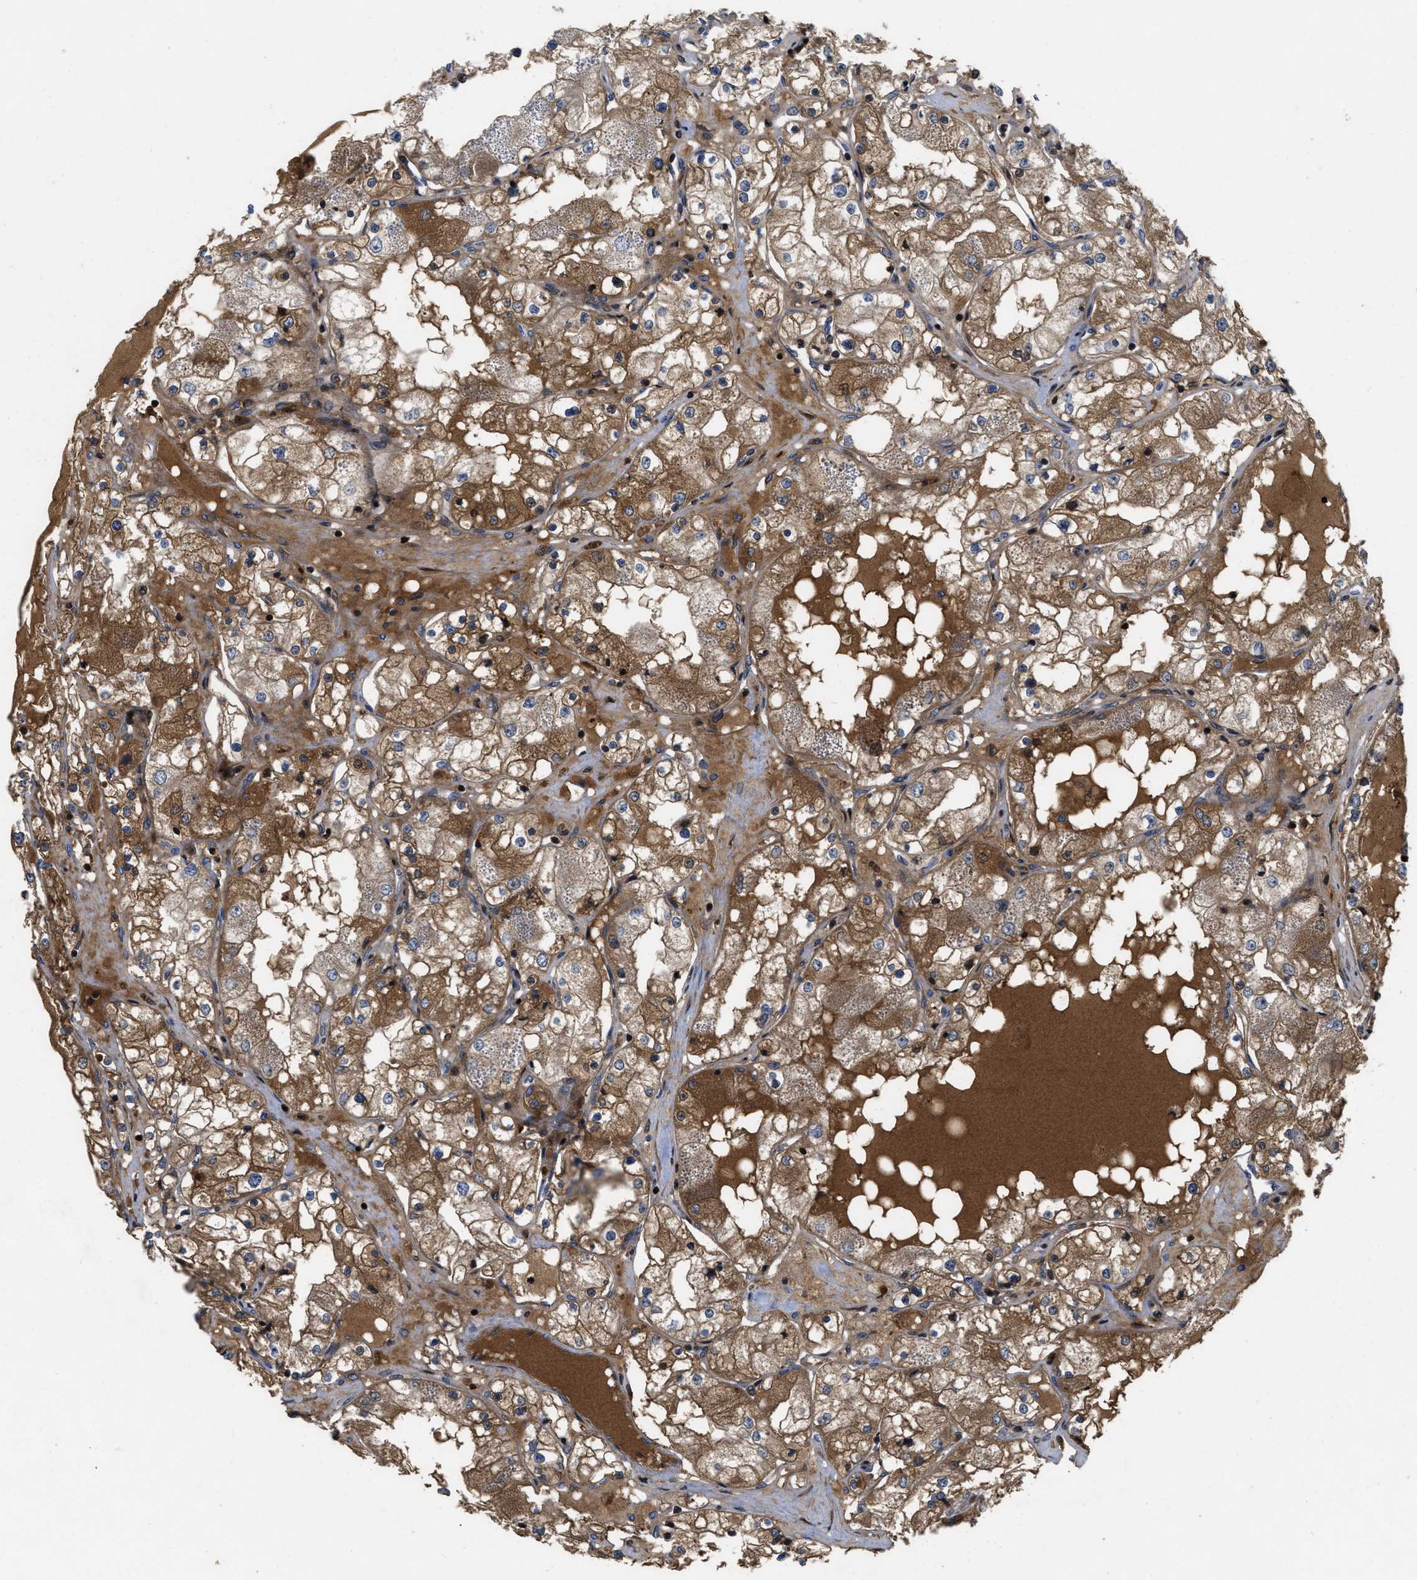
{"staining": {"intensity": "moderate", "quantity": ">75%", "location": "cytoplasmic/membranous"}, "tissue": "renal cancer", "cell_type": "Tumor cells", "image_type": "cancer", "snomed": [{"axis": "morphology", "description": "Adenocarcinoma, NOS"}, {"axis": "topography", "description": "Kidney"}], "caption": "Renal cancer (adenocarcinoma) stained with immunohistochemistry demonstrates moderate cytoplasmic/membranous expression in approximately >75% of tumor cells. The staining is performed using DAB brown chromogen to label protein expression. The nuclei are counter-stained blue using hematoxylin.", "gene": "CBR3", "patient": {"sex": "male", "age": 68}}